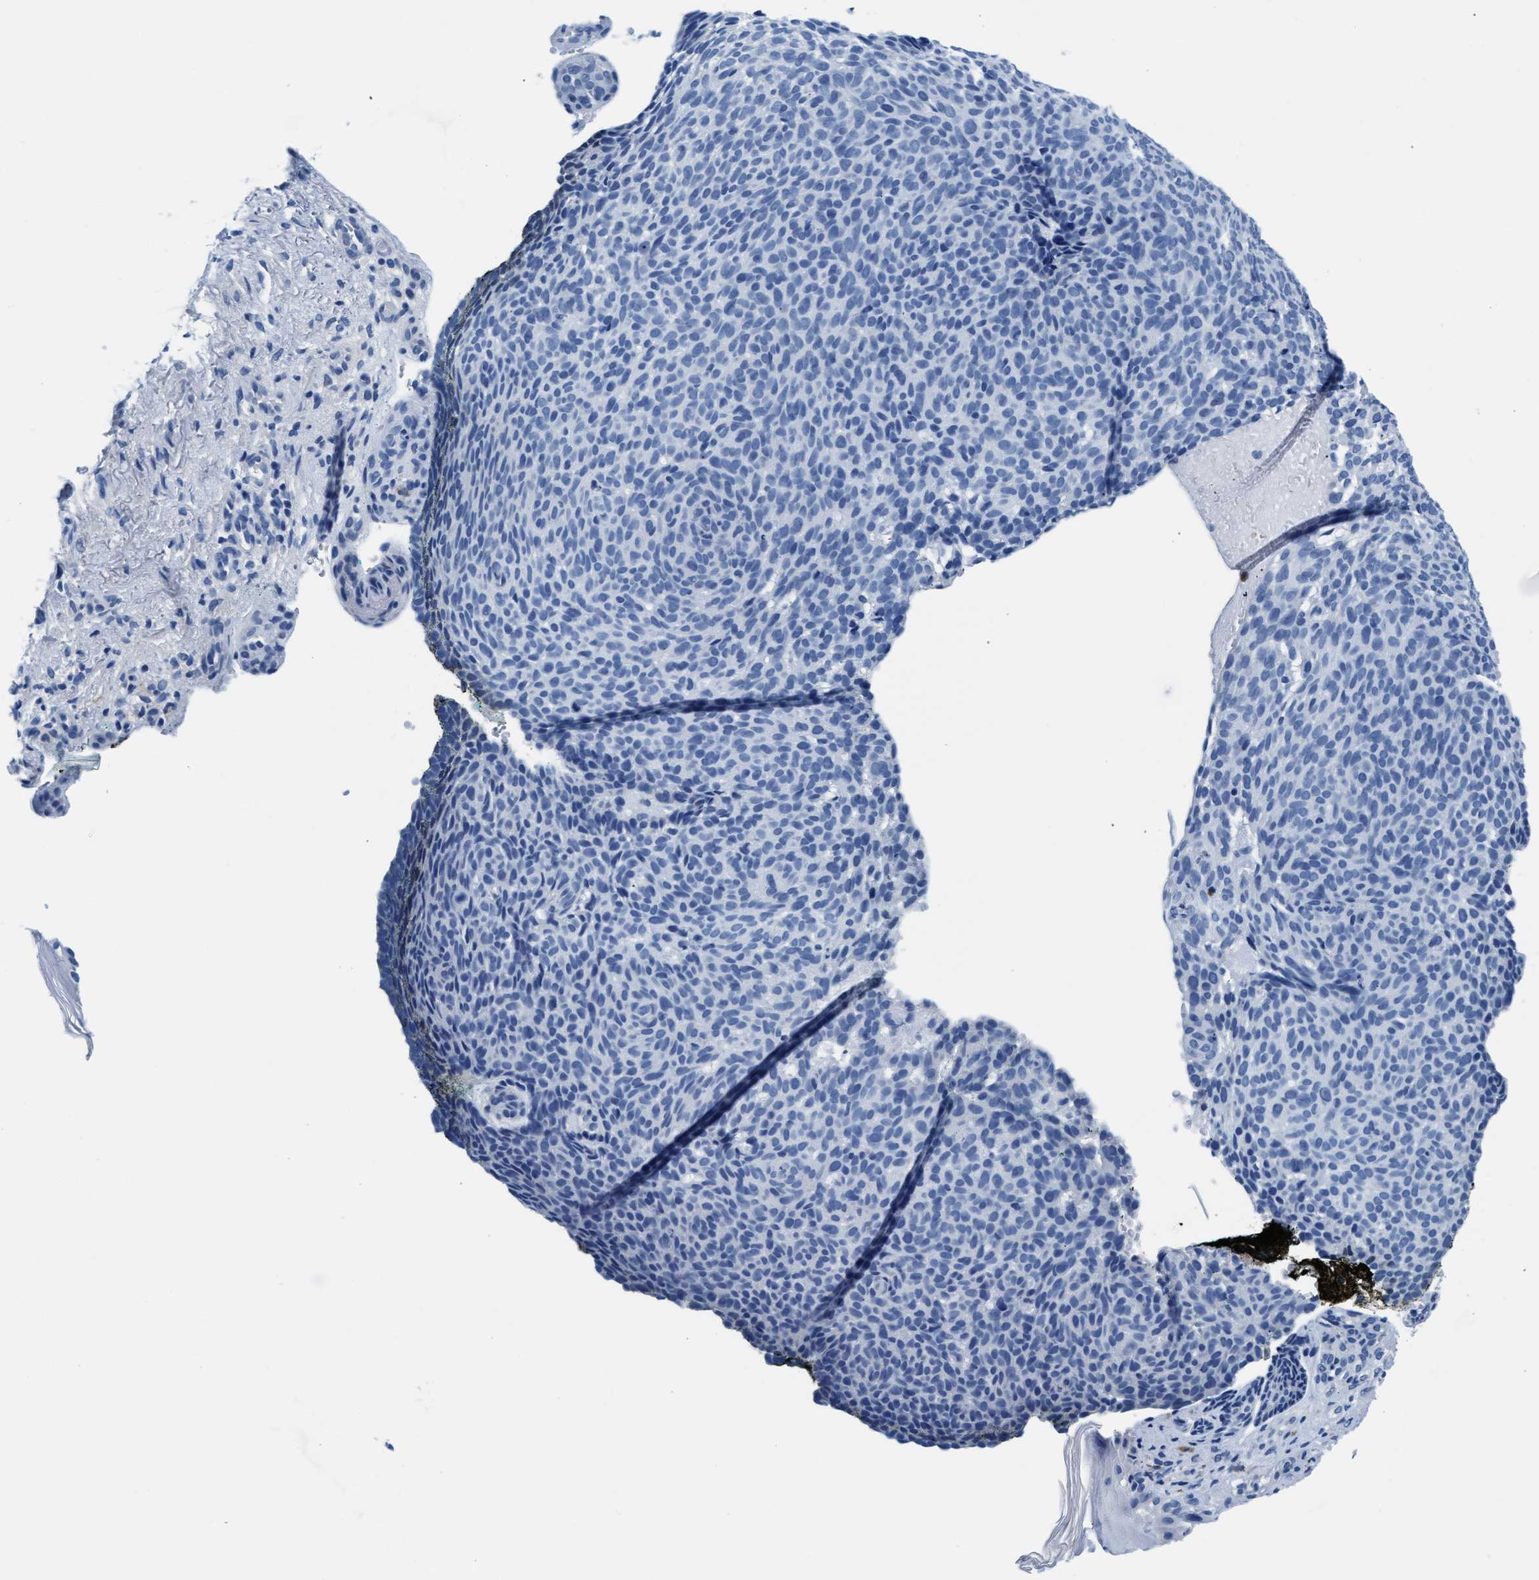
{"staining": {"intensity": "negative", "quantity": "none", "location": "none"}, "tissue": "skin cancer", "cell_type": "Tumor cells", "image_type": "cancer", "snomed": [{"axis": "morphology", "description": "Basal cell carcinoma"}, {"axis": "topography", "description": "Skin"}], "caption": "Photomicrograph shows no significant protein positivity in tumor cells of basal cell carcinoma (skin). Nuclei are stained in blue.", "gene": "MMP8", "patient": {"sex": "male", "age": 61}}